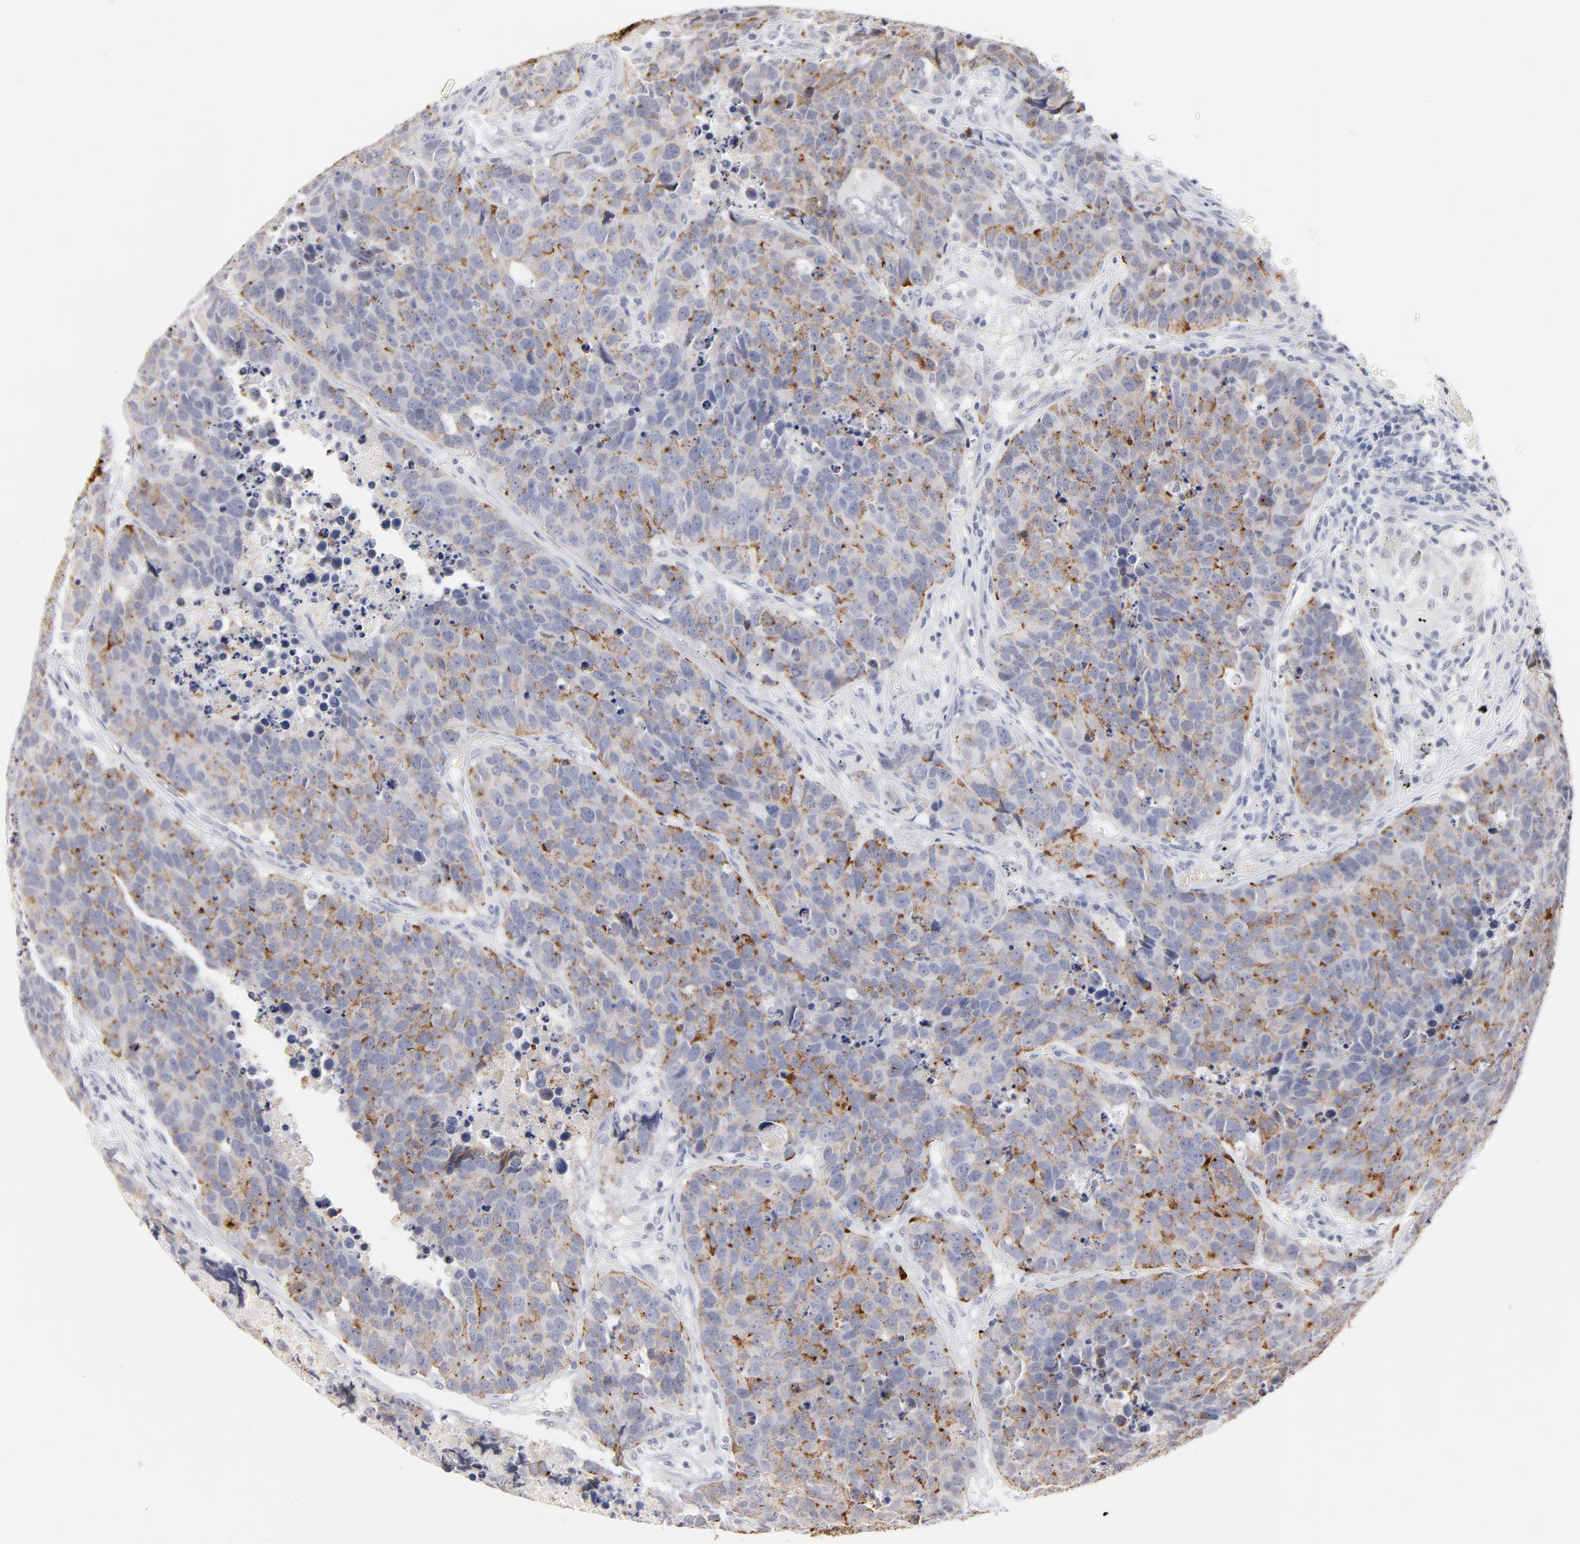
{"staining": {"intensity": "moderate", "quantity": "25%-75%", "location": "cytoplasmic/membranous"}, "tissue": "carcinoid", "cell_type": "Tumor cells", "image_type": "cancer", "snomed": [{"axis": "morphology", "description": "Carcinoid, malignant, NOS"}, {"axis": "topography", "description": "Lung"}], "caption": "Protein staining of carcinoid tissue reveals moderate cytoplasmic/membranous expression in approximately 25%-75% of tumor cells. (IHC, brightfield microscopy, high magnification).", "gene": "KHNYN", "patient": {"sex": "male", "age": 60}}